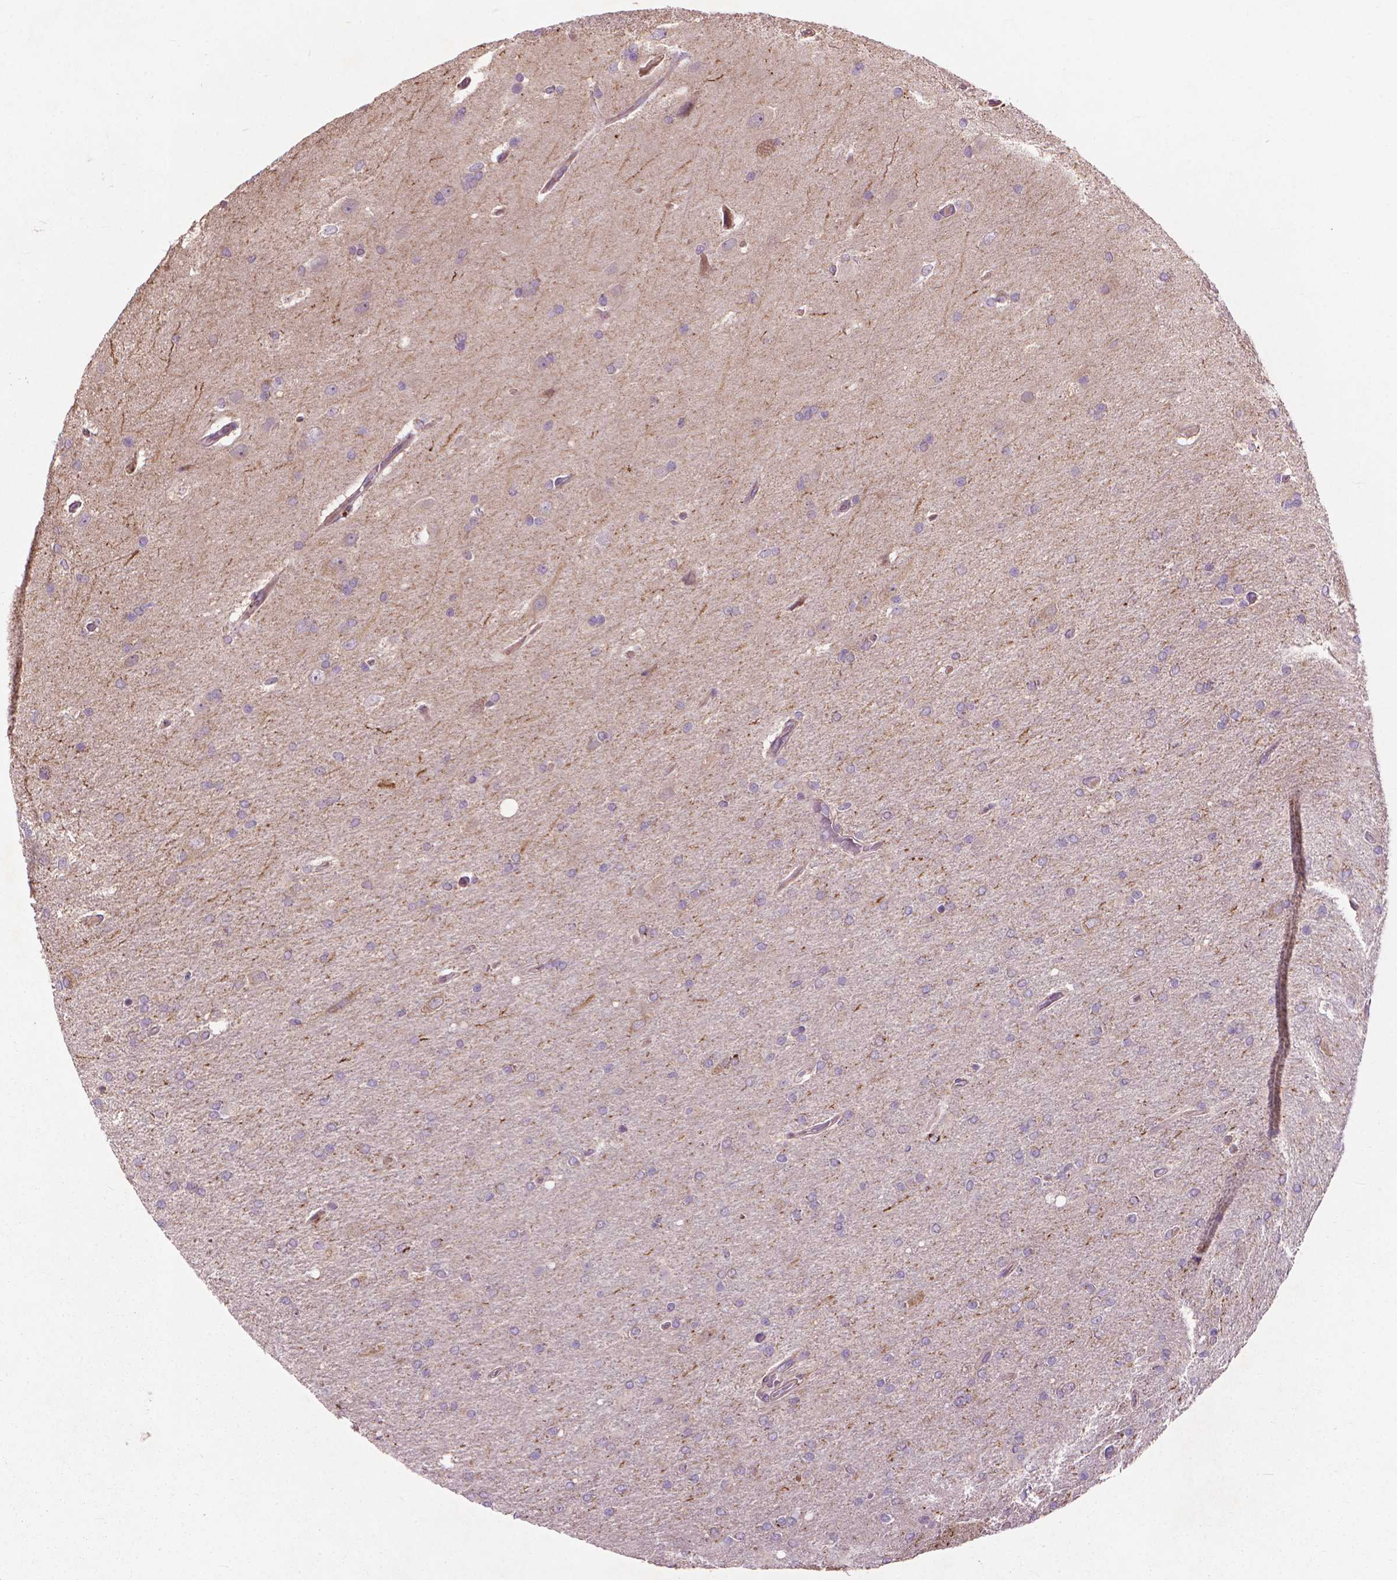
{"staining": {"intensity": "negative", "quantity": "none", "location": "none"}, "tissue": "glioma", "cell_type": "Tumor cells", "image_type": "cancer", "snomed": [{"axis": "morphology", "description": "Glioma, malignant, High grade"}, {"axis": "topography", "description": "Cerebral cortex"}], "caption": "Immunohistochemistry of human high-grade glioma (malignant) demonstrates no positivity in tumor cells. (DAB (3,3'-diaminobenzidine) immunohistochemistry (IHC) visualized using brightfield microscopy, high magnification).", "gene": "MYH14", "patient": {"sex": "male", "age": 70}}